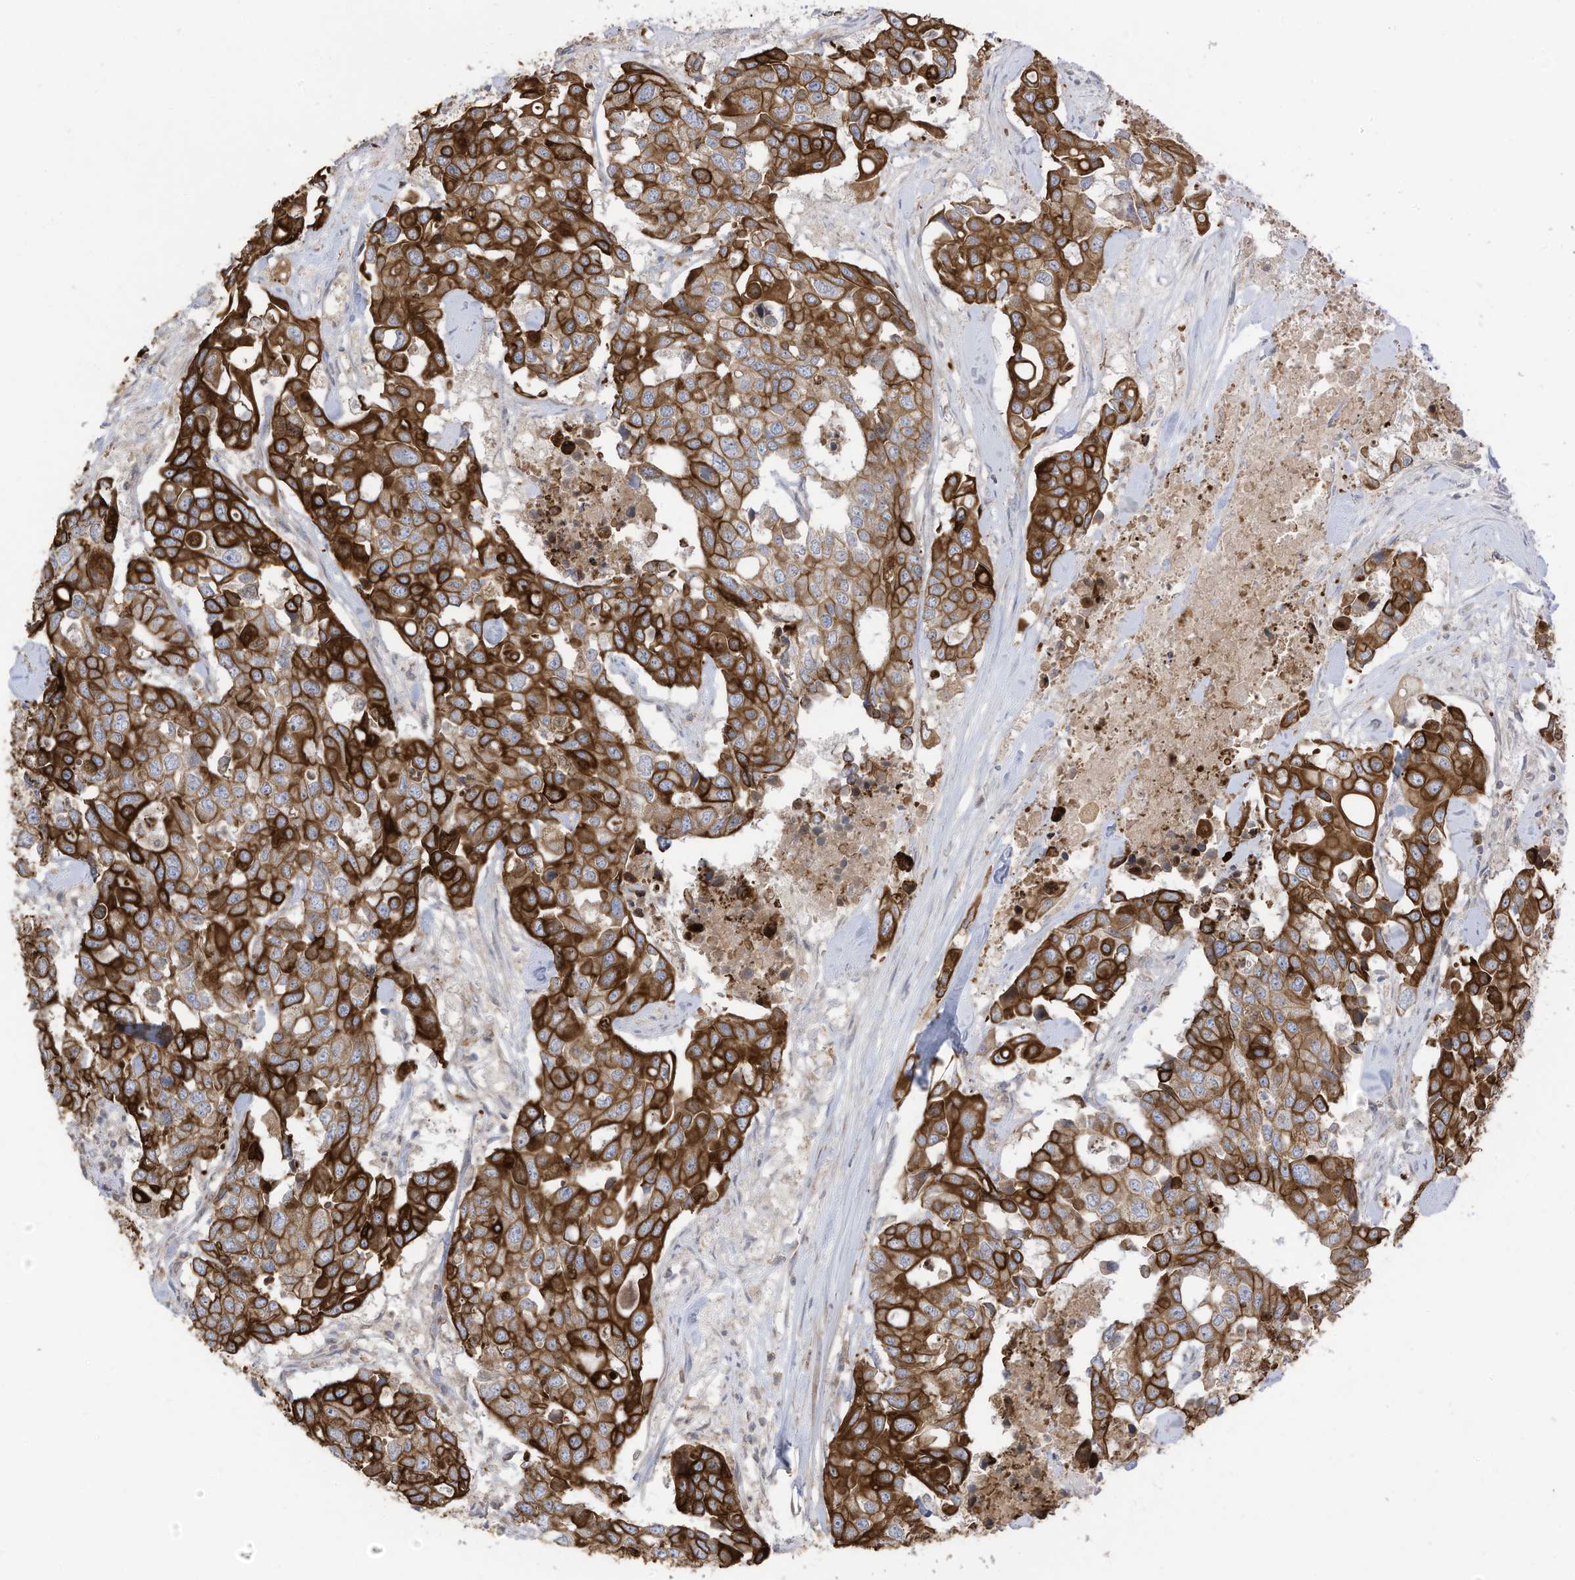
{"staining": {"intensity": "strong", "quantity": ">75%", "location": "cytoplasmic/membranous"}, "tissue": "colorectal cancer", "cell_type": "Tumor cells", "image_type": "cancer", "snomed": [{"axis": "morphology", "description": "Adenocarcinoma, NOS"}, {"axis": "topography", "description": "Colon"}], "caption": "Brown immunohistochemical staining in adenocarcinoma (colorectal) displays strong cytoplasmic/membranous positivity in about >75% of tumor cells.", "gene": "CGAS", "patient": {"sex": "male", "age": 77}}